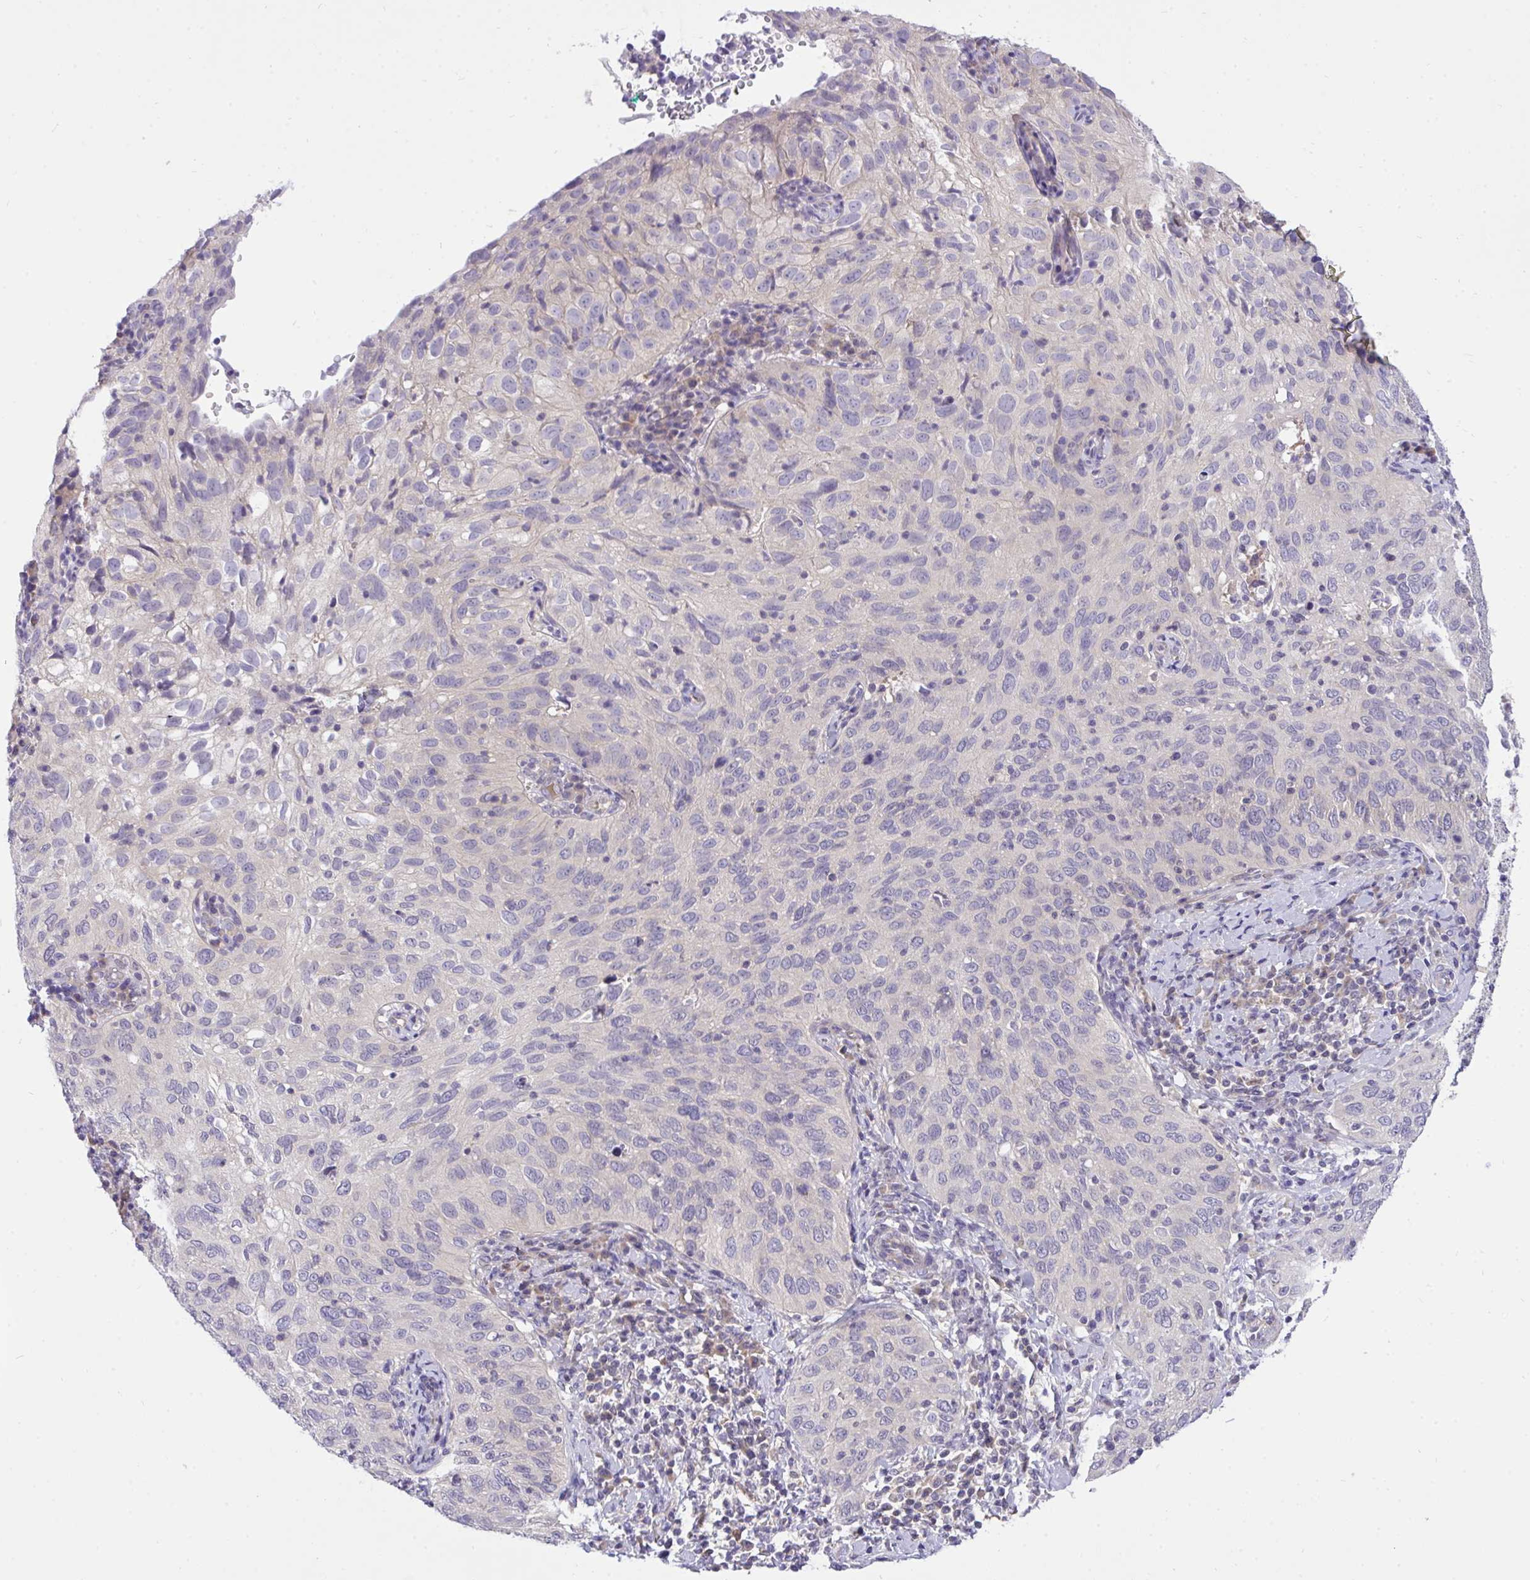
{"staining": {"intensity": "negative", "quantity": "none", "location": "none"}, "tissue": "cervical cancer", "cell_type": "Tumor cells", "image_type": "cancer", "snomed": [{"axis": "morphology", "description": "Squamous cell carcinoma, NOS"}, {"axis": "topography", "description": "Cervix"}], "caption": "The immunohistochemistry (IHC) photomicrograph has no significant expression in tumor cells of squamous cell carcinoma (cervical) tissue.", "gene": "C19orf54", "patient": {"sex": "female", "age": 52}}